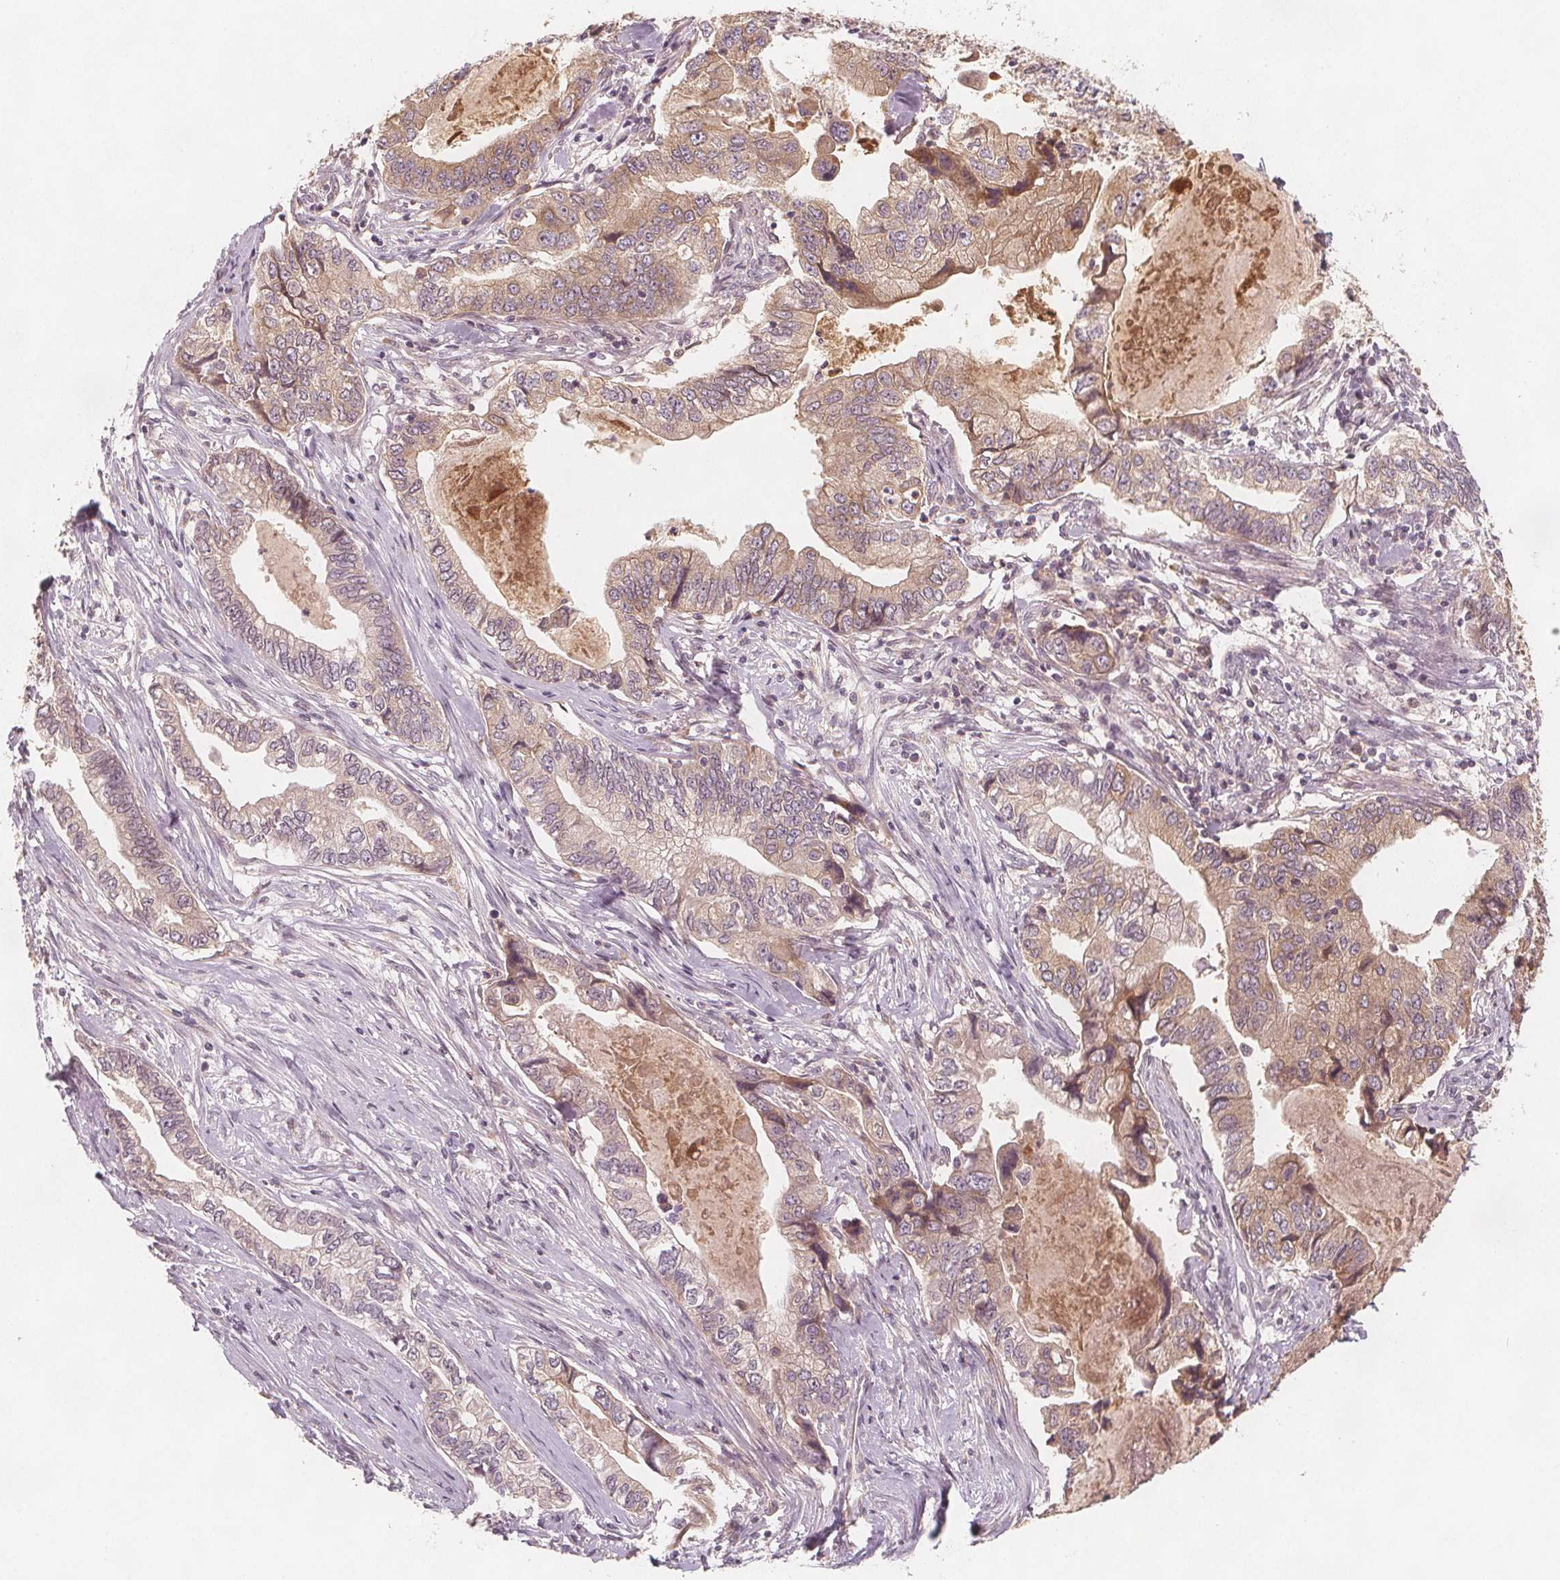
{"staining": {"intensity": "weak", "quantity": "25%-75%", "location": "cytoplasmic/membranous"}, "tissue": "stomach cancer", "cell_type": "Tumor cells", "image_type": "cancer", "snomed": [{"axis": "morphology", "description": "Adenocarcinoma, NOS"}, {"axis": "topography", "description": "Pancreas"}, {"axis": "topography", "description": "Stomach, upper"}], "caption": "Human stomach adenocarcinoma stained with a brown dye reveals weak cytoplasmic/membranous positive staining in approximately 25%-75% of tumor cells.", "gene": "NCSTN", "patient": {"sex": "male", "age": 77}}